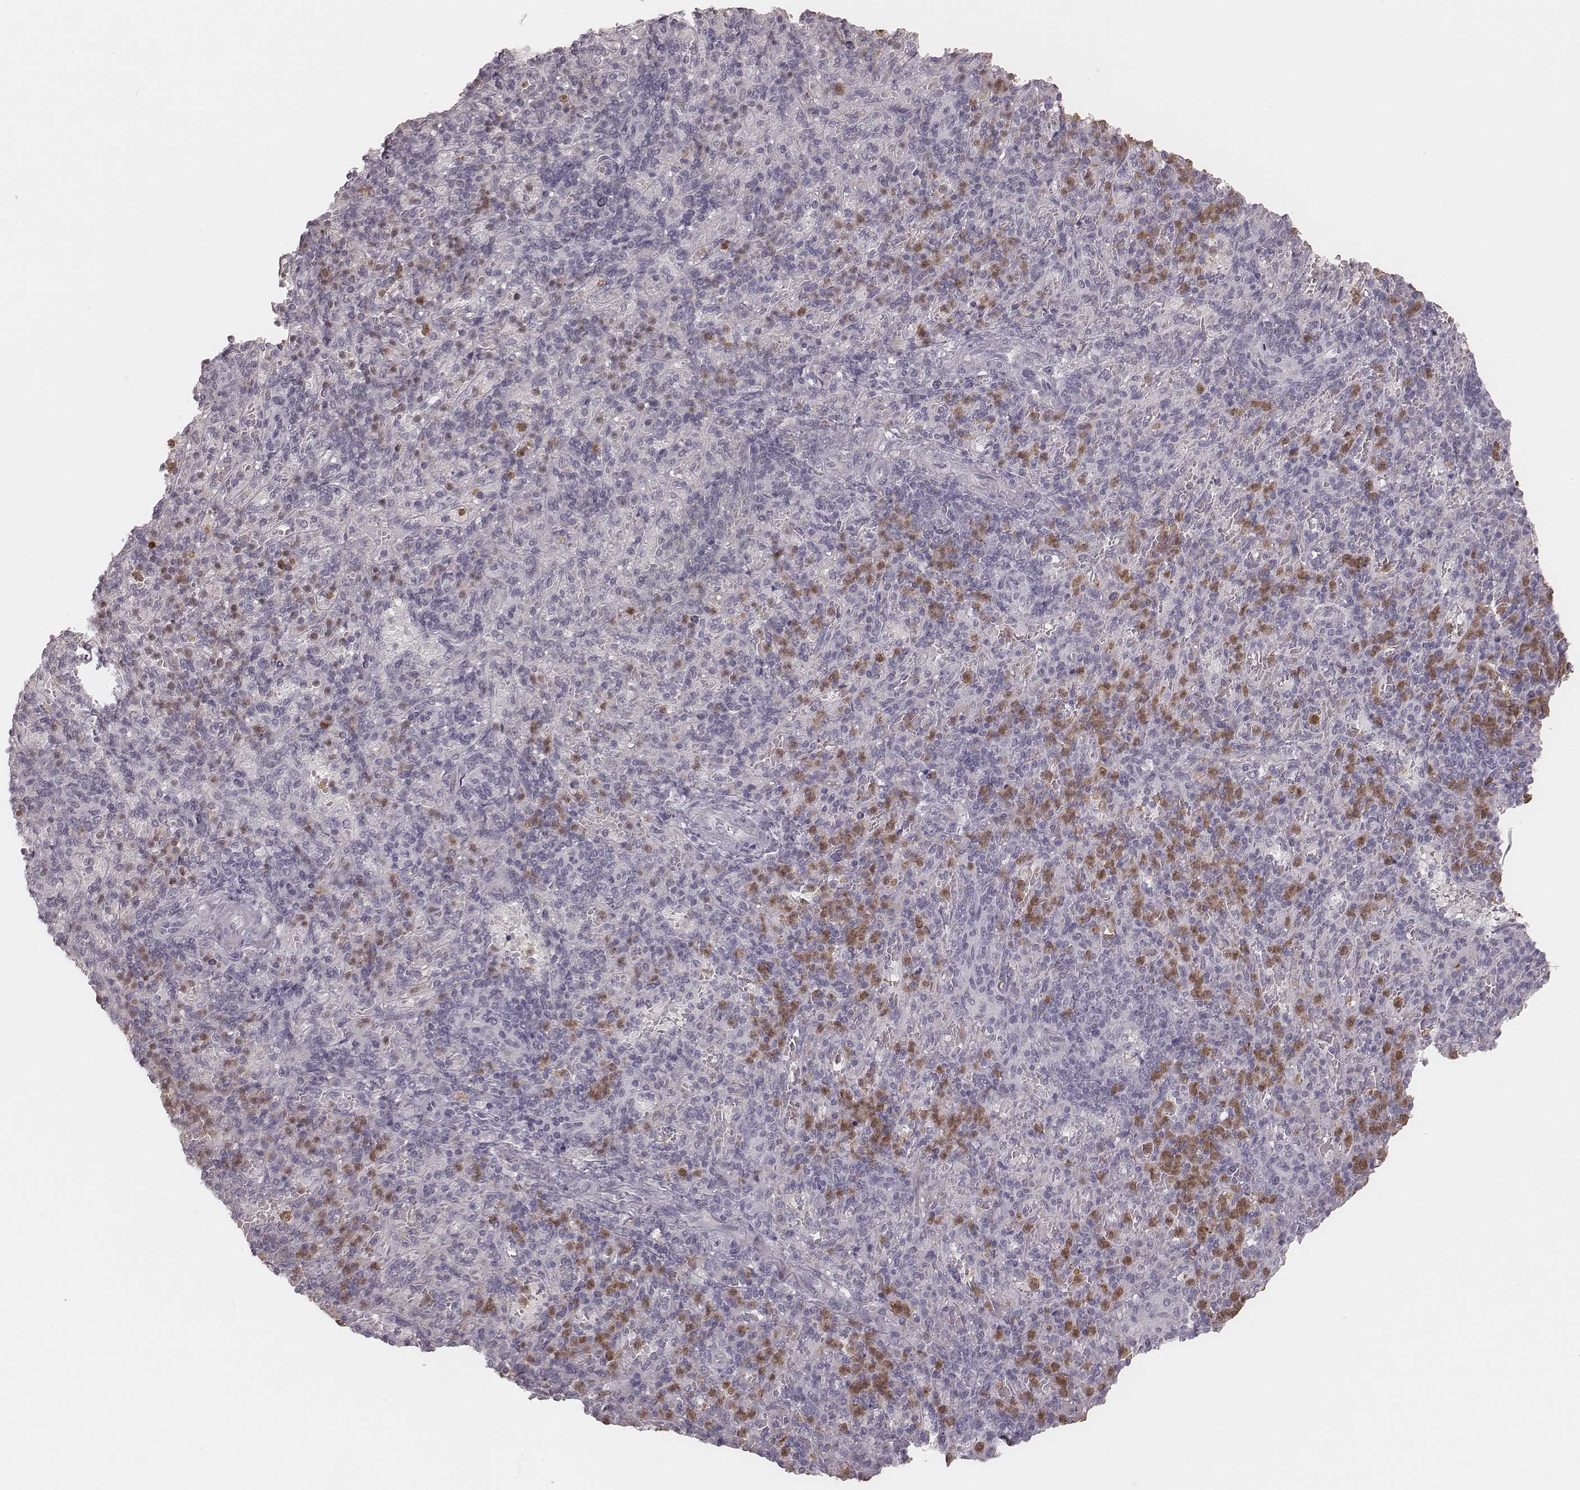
{"staining": {"intensity": "moderate", "quantity": "<25%", "location": "cytoplasmic/membranous,nuclear"}, "tissue": "spleen", "cell_type": "Cells in red pulp", "image_type": "normal", "snomed": [{"axis": "morphology", "description": "Normal tissue, NOS"}, {"axis": "topography", "description": "Spleen"}], "caption": "This is an image of immunohistochemistry staining of benign spleen, which shows moderate positivity in the cytoplasmic/membranous,nuclear of cells in red pulp.", "gene": "KITLG", "patient": {"sex": "female", "age": 74}}